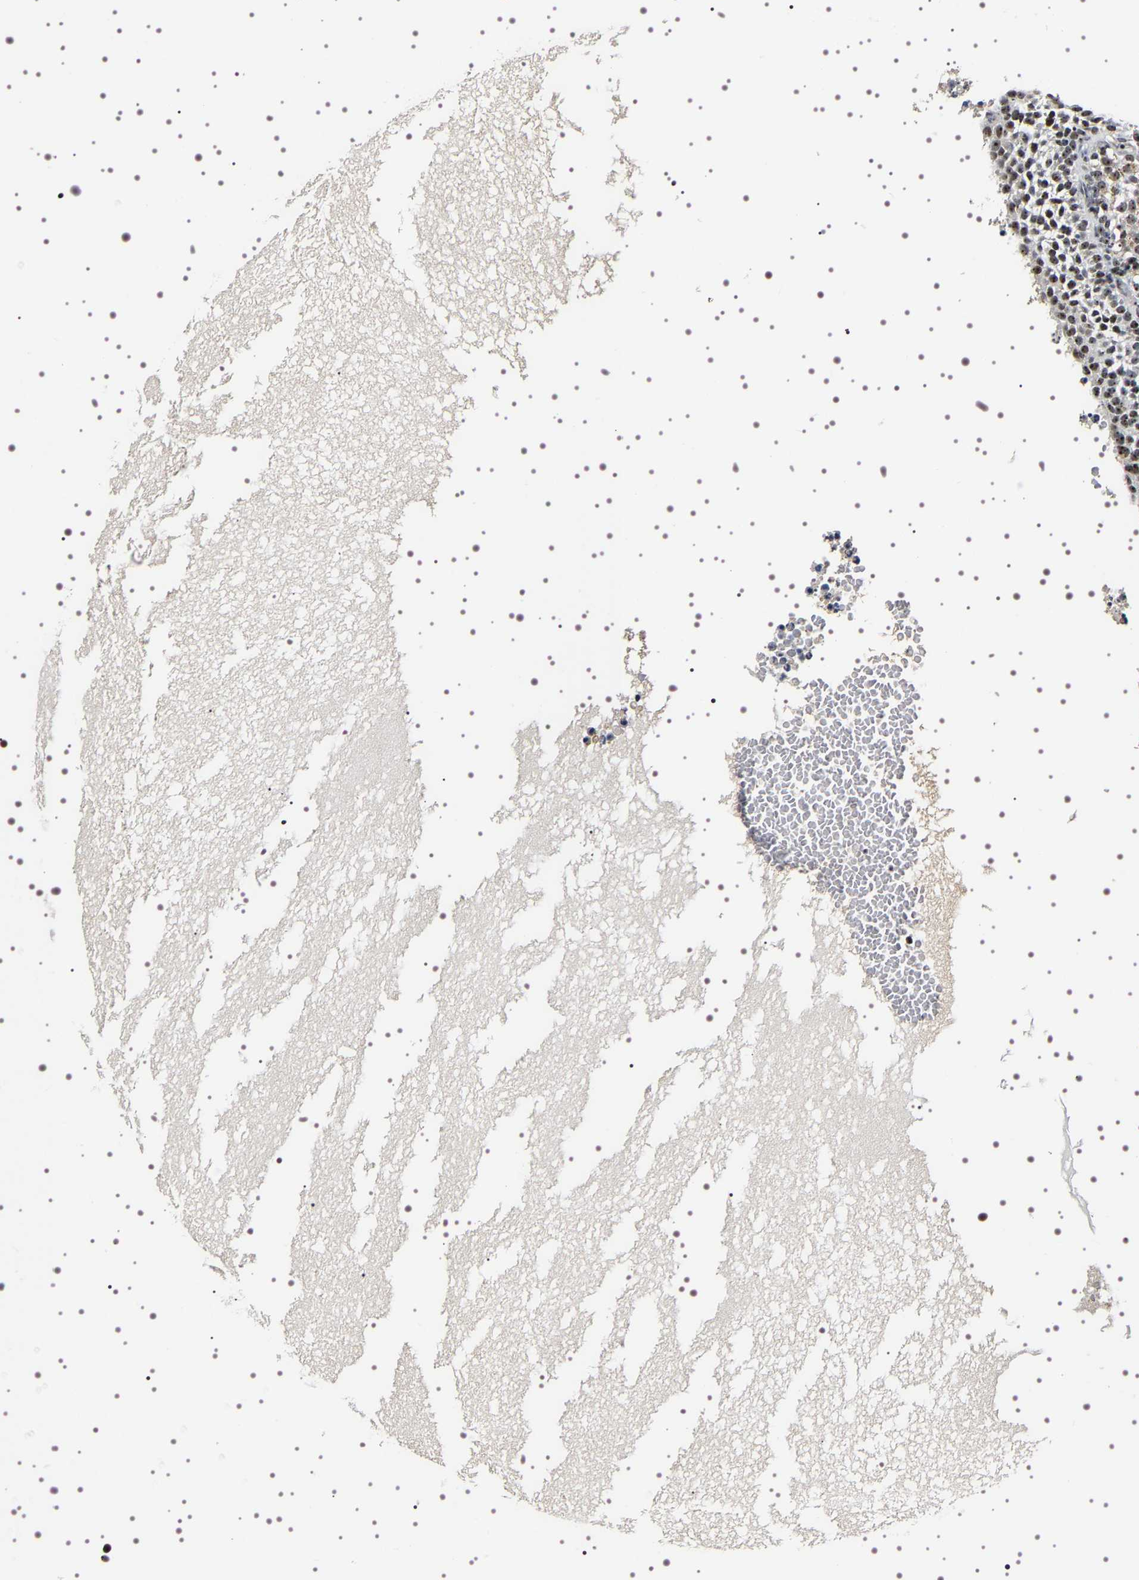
{"staining": {"intensity": "weak", "quantity": "25%-75%", "location": "nuclear"}, "tissue": "ovary", "cell_type": "Ovarian stroma cells", "image_type": "normal", "snomed": [{"axis": "morphology", "description": "Normal tissue, NOS"}, {"axis": "topography", "description": "Ovary"}], "caption": "Immunohistochemistry (IHC) micrograph of unremarkable ovary: ovary stained using immunohistochemistry (IHC) demonstrates low levels of weak protein expression localized specifically in the nuclear of ovarian stroma cells, appearing as a nuclear brown color.", "gene": "GNL3", "patient": {"sex": "female", "age": 35}}